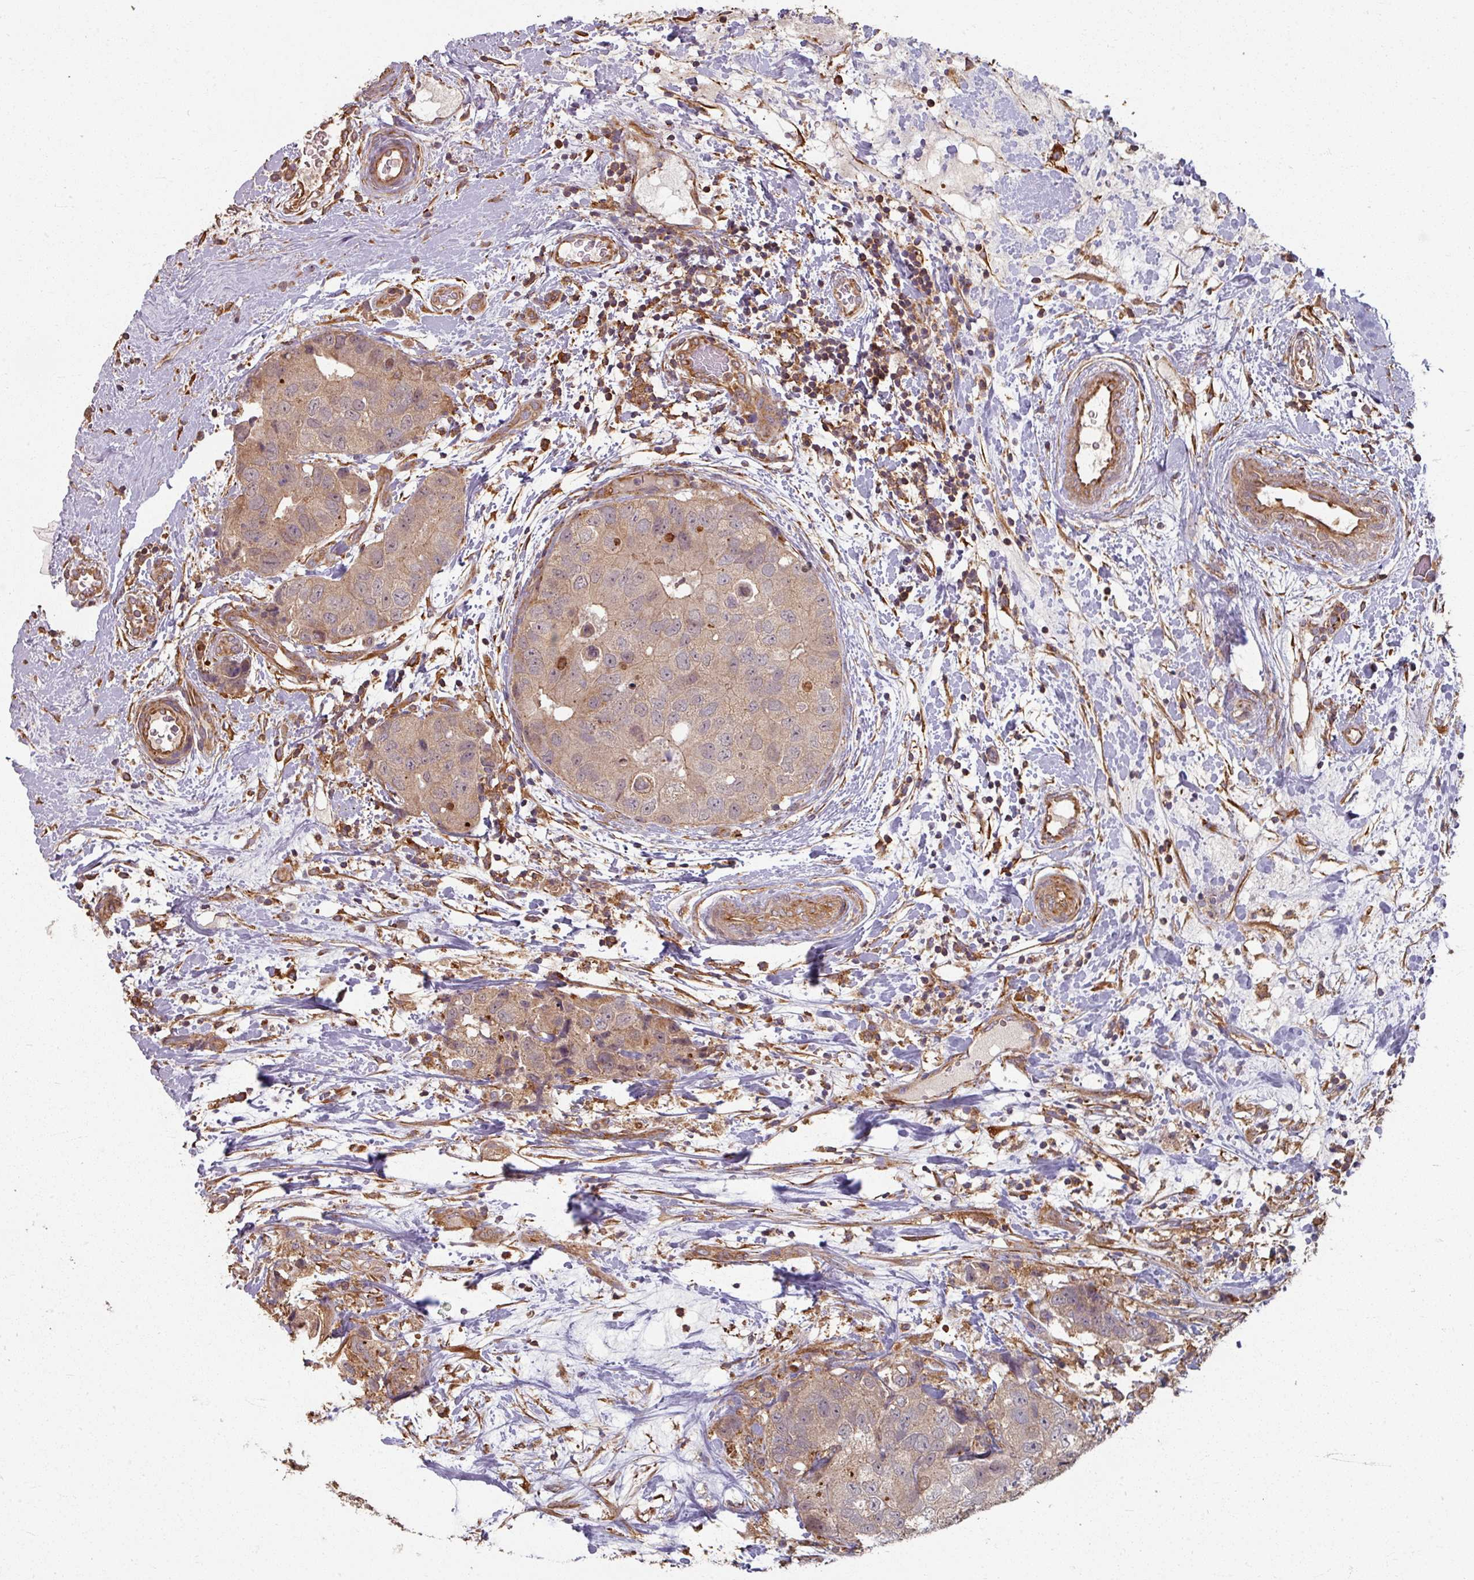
{"staining": {"intensity": "weak", "quantity": ">75%", "location": "cytoplasmic/membranous"}, "tissue": "breast cancer", "cell_type": "Tumor cells", "image_type": "cancer", "snomed": [{"axis": "morphology", "description": "Duct carcinoma"}, {"axis": "topography", "description": "Breast"}], "caption": "Tumor cells reveal low levels of weak cytoplasmic/membranous staining in about >75% of cells in breast cancer. (IHC, brightfield microscopy, high magnification).", "gene": "CCDC68", "patient": {"sex": "female", "age": 62}}